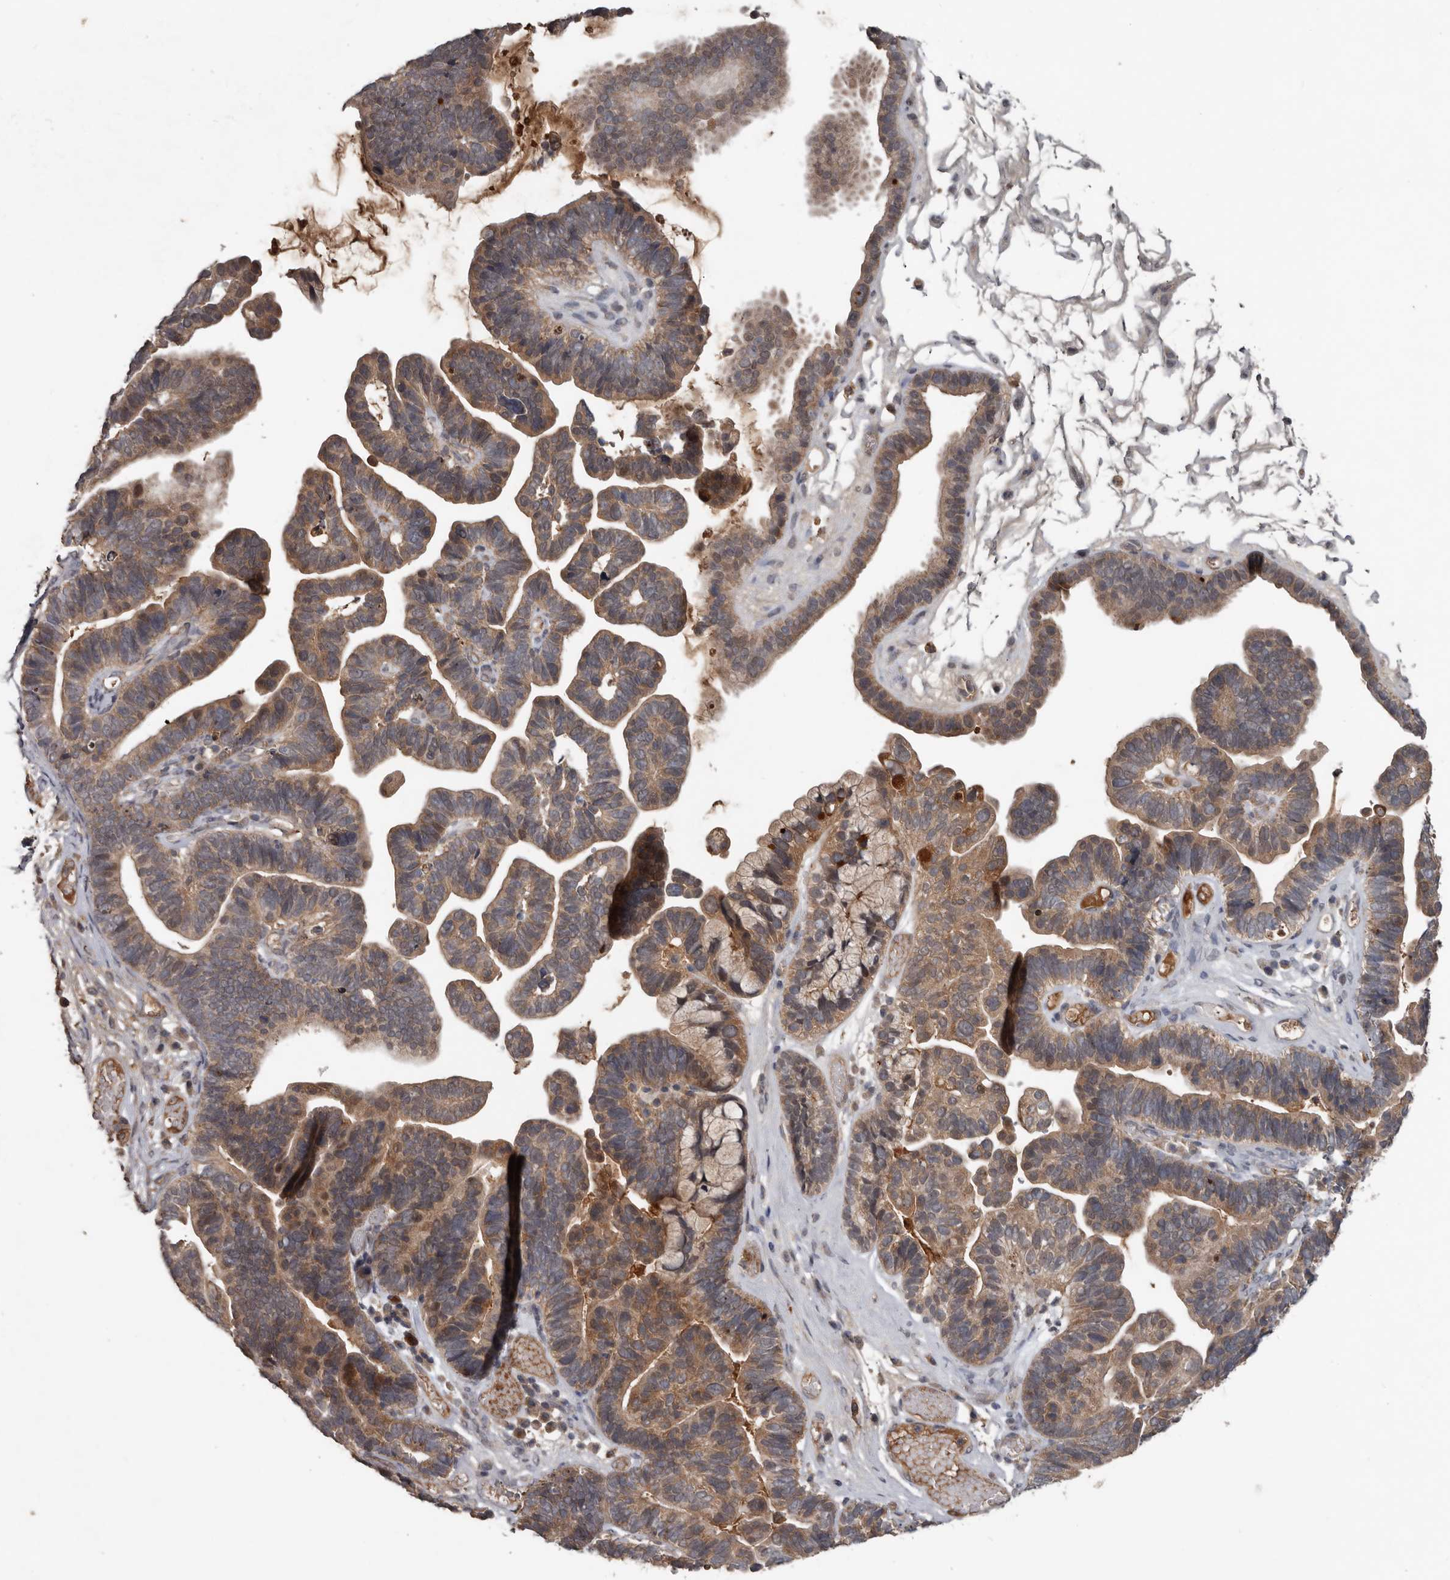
{"staining": {"intensity": "moderate", "quantity": ">75%", "location": "cytoplasmic/membranous"}, "tissue": "ovarian cancer", "cell_type": "Tumor cells", "image_type": "cancer", "snomed": [{"axis": "morphology", "description": "Cystadenocarcinoma, serous, NOS"}, {"axis": "topography", "description": "Ovary"}], "caption": "Brown immunohistochemical staining in human ovarian cancer reveals moderate cytoplasmic/membranous positivity in approximately >75% of tumor cells. The staining was performed using DAB to visualize the protein expression in brown, while the nuclei were stained in blue with hematoxylin (Magnification: 20x).", "gene": "DNAJB4", "patient": {"sex": "female", "age": 56}}